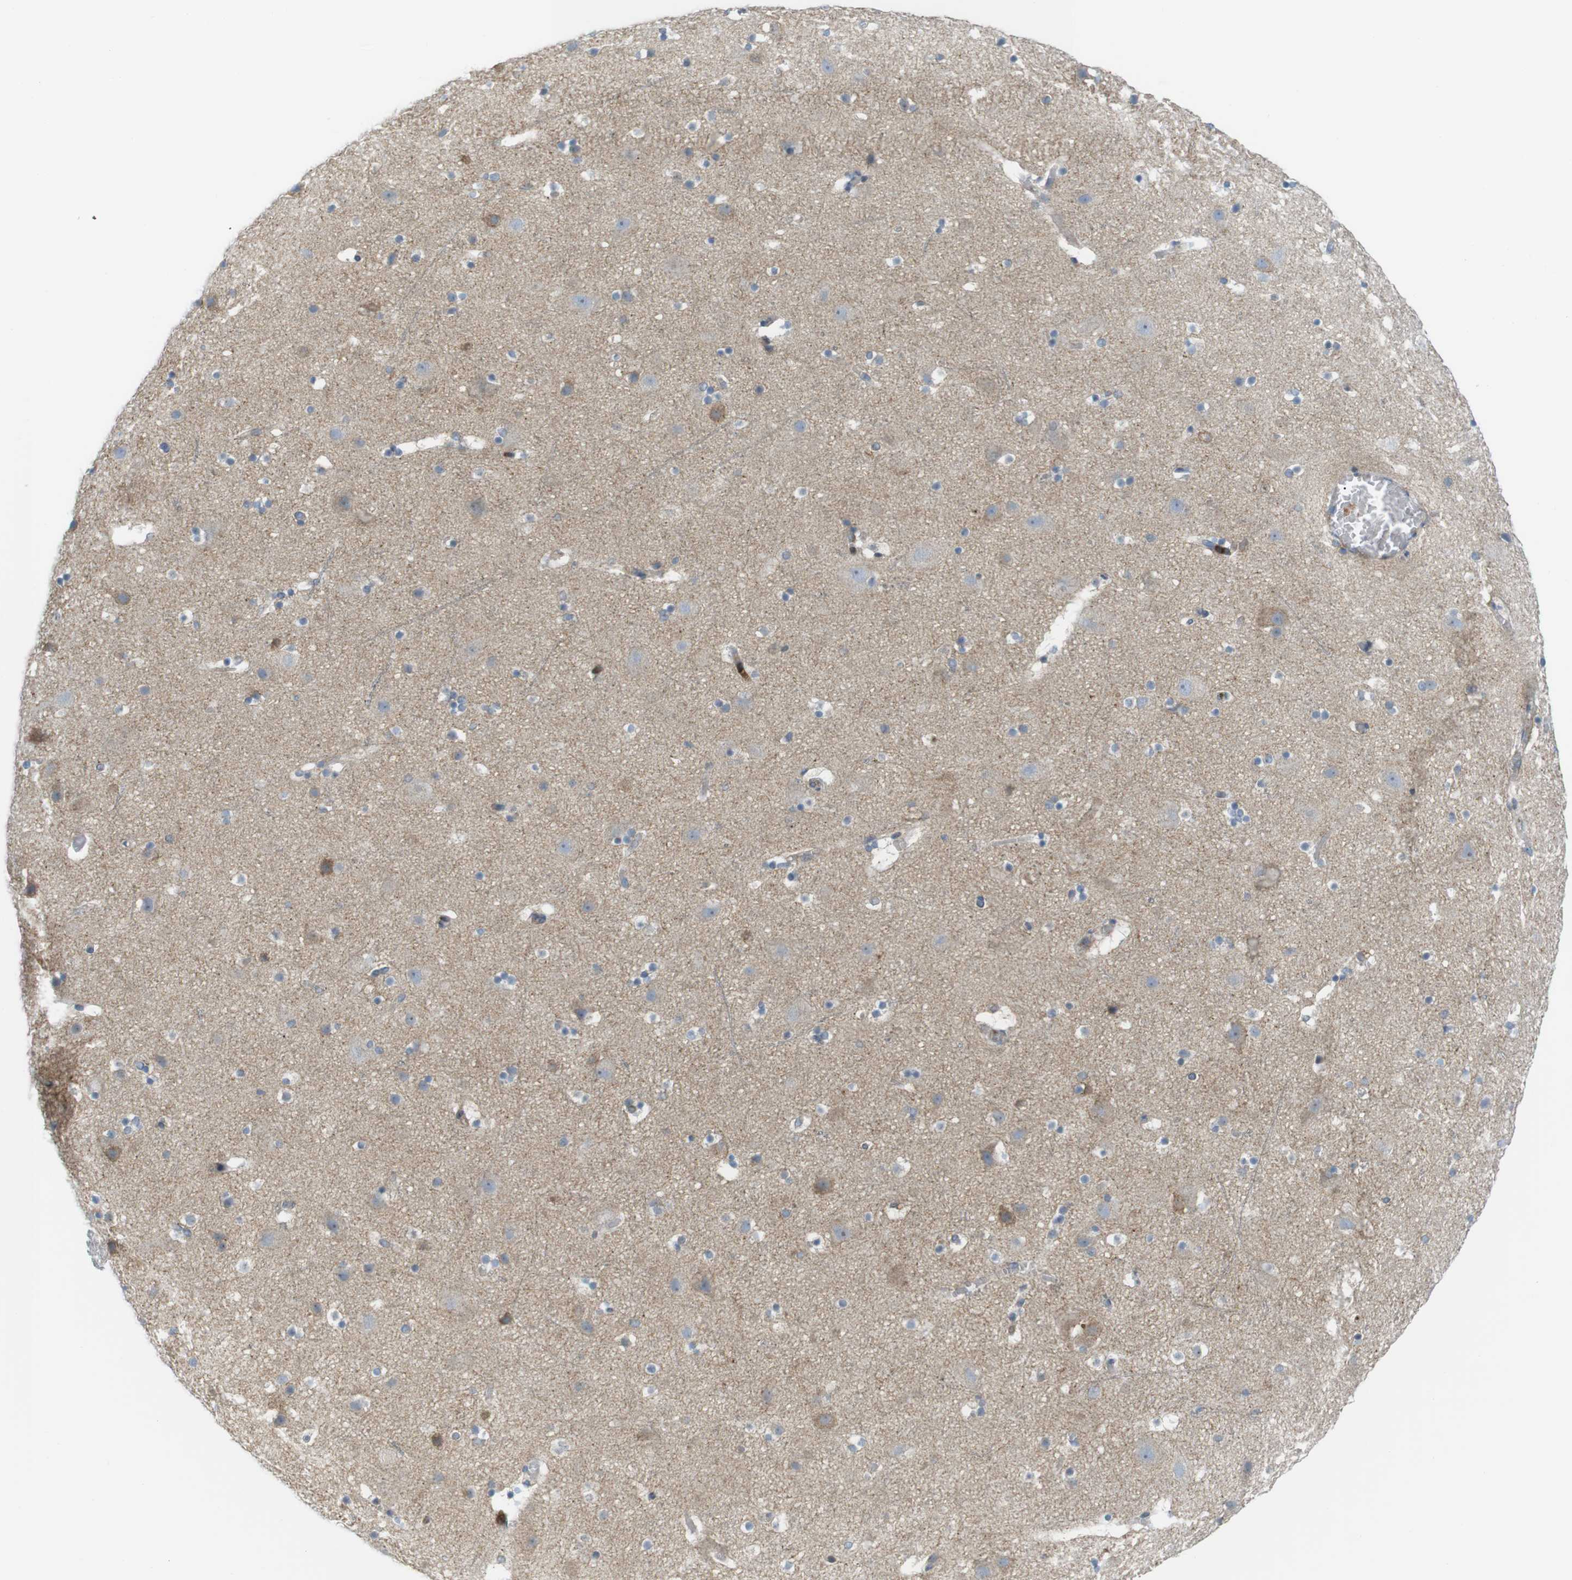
{"staining": {"intensity": "negative", "quantity": "none", "location": "none"}, "tissue": "cerebral cortex", "cell_type": "Endothelial cells", "image_type": "normal", "snomed": [{"axis": "morphology", "description": "Normal tissue, NOS"}, {"axis": "topography", "description": "Cerebral cortex"}], "caption": "An immunohistochemistry histopathology image of benign cerebral cortex is shown. There is no staining in endothelial cells of cerebral cortex.", "gene": "FLII", "patient": {"sex": "male", "age": 45}}